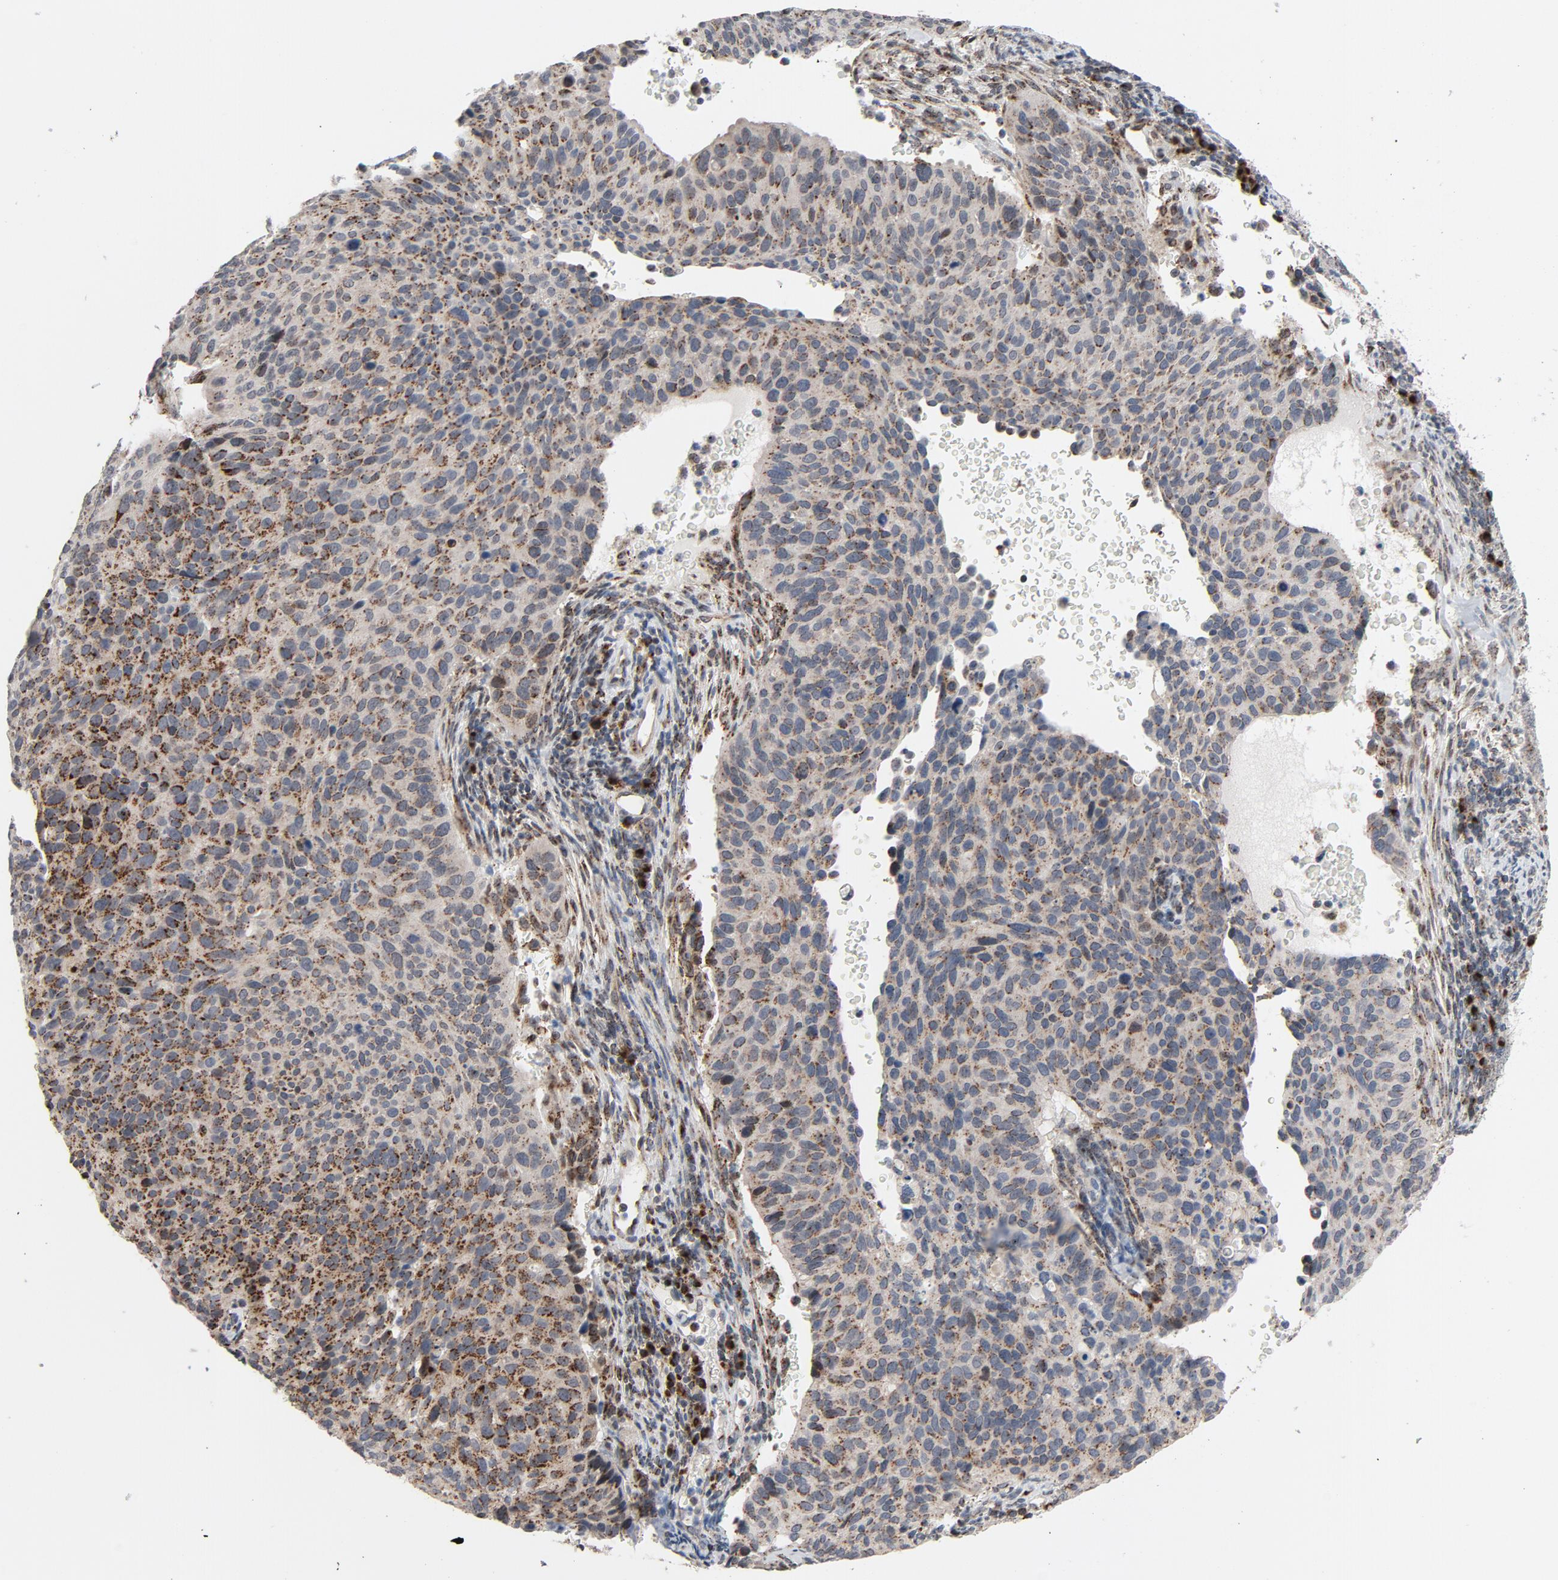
{"staining": {"intensity": "weak", "quantity": "<25%", "location": "cytoplasmic/membranous"}, "tissue": "cervical cancer", "cell_type": "Tumor cells", "image_type": "cancer", "snomed": [{"axis": "morphology", "description": "Adenocarcinoma, NOS"}, {"axis": "topography", "description": "Cervix"}], "caption": "Tumor cells are negative for brown protein staining in adenocarcinoma (cervical).", "gene": "RPL12", "patient": {"sex": "female", "age": 29}}